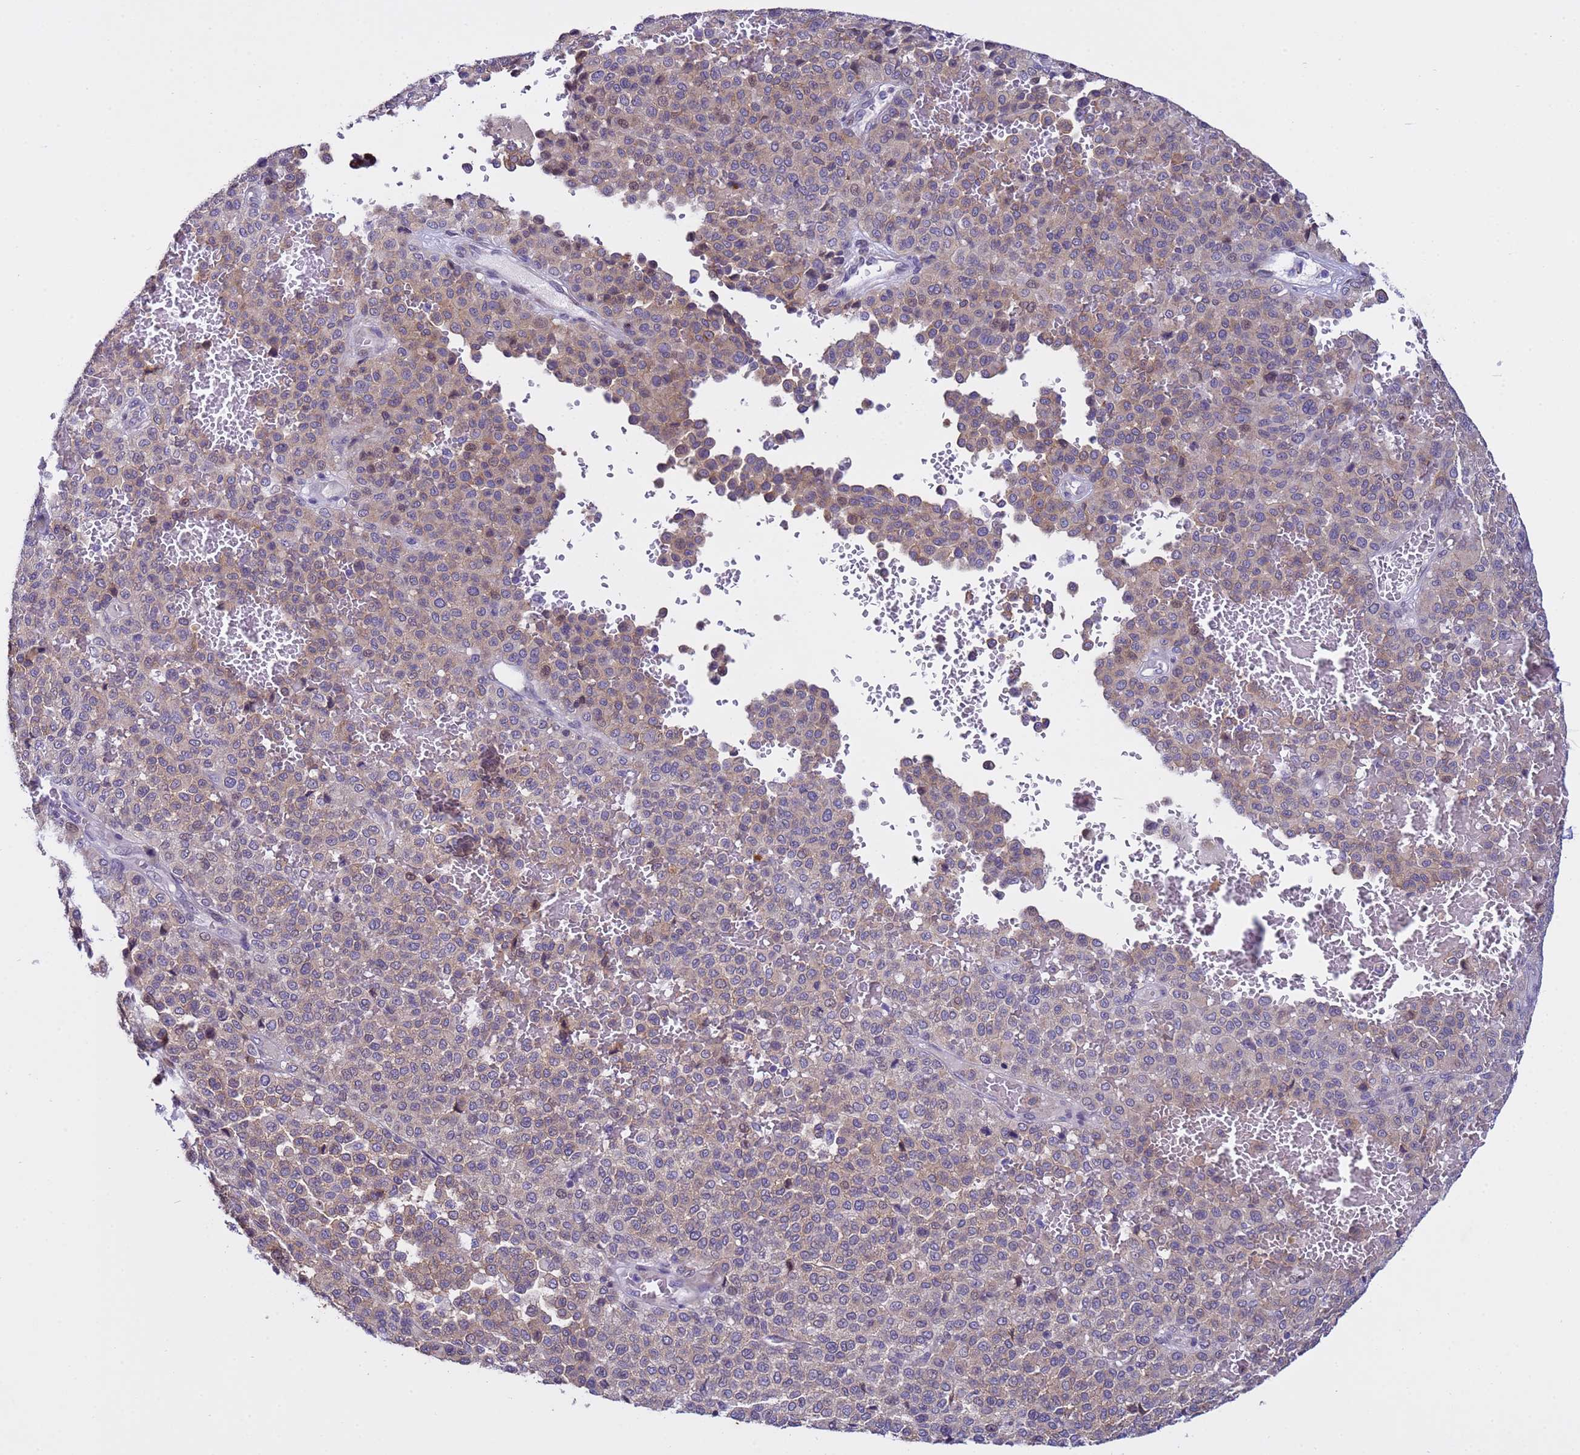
{"staining": {"intensity": "weak", "quantity": ">75%", "location": "cytoplasmic/membranous"}, "tissue": "melanoma", "cell_type": "Tumor cells", "image_type": "cancer", "snomed": [{"axis": "morphology", "description": "Malignant melanoma, Metastatic site"}, {"axis": "topography", "description": "Pancreas"}], "caption": "Brown immunohistochemical staining in human malignant melanoma (metastatic site) reveals weak cytoplasmic/membranous positivity in approximately >75% of tumor cells.", "gene": "IGSF11", "patient": {"sex": "female", "age": 30}}